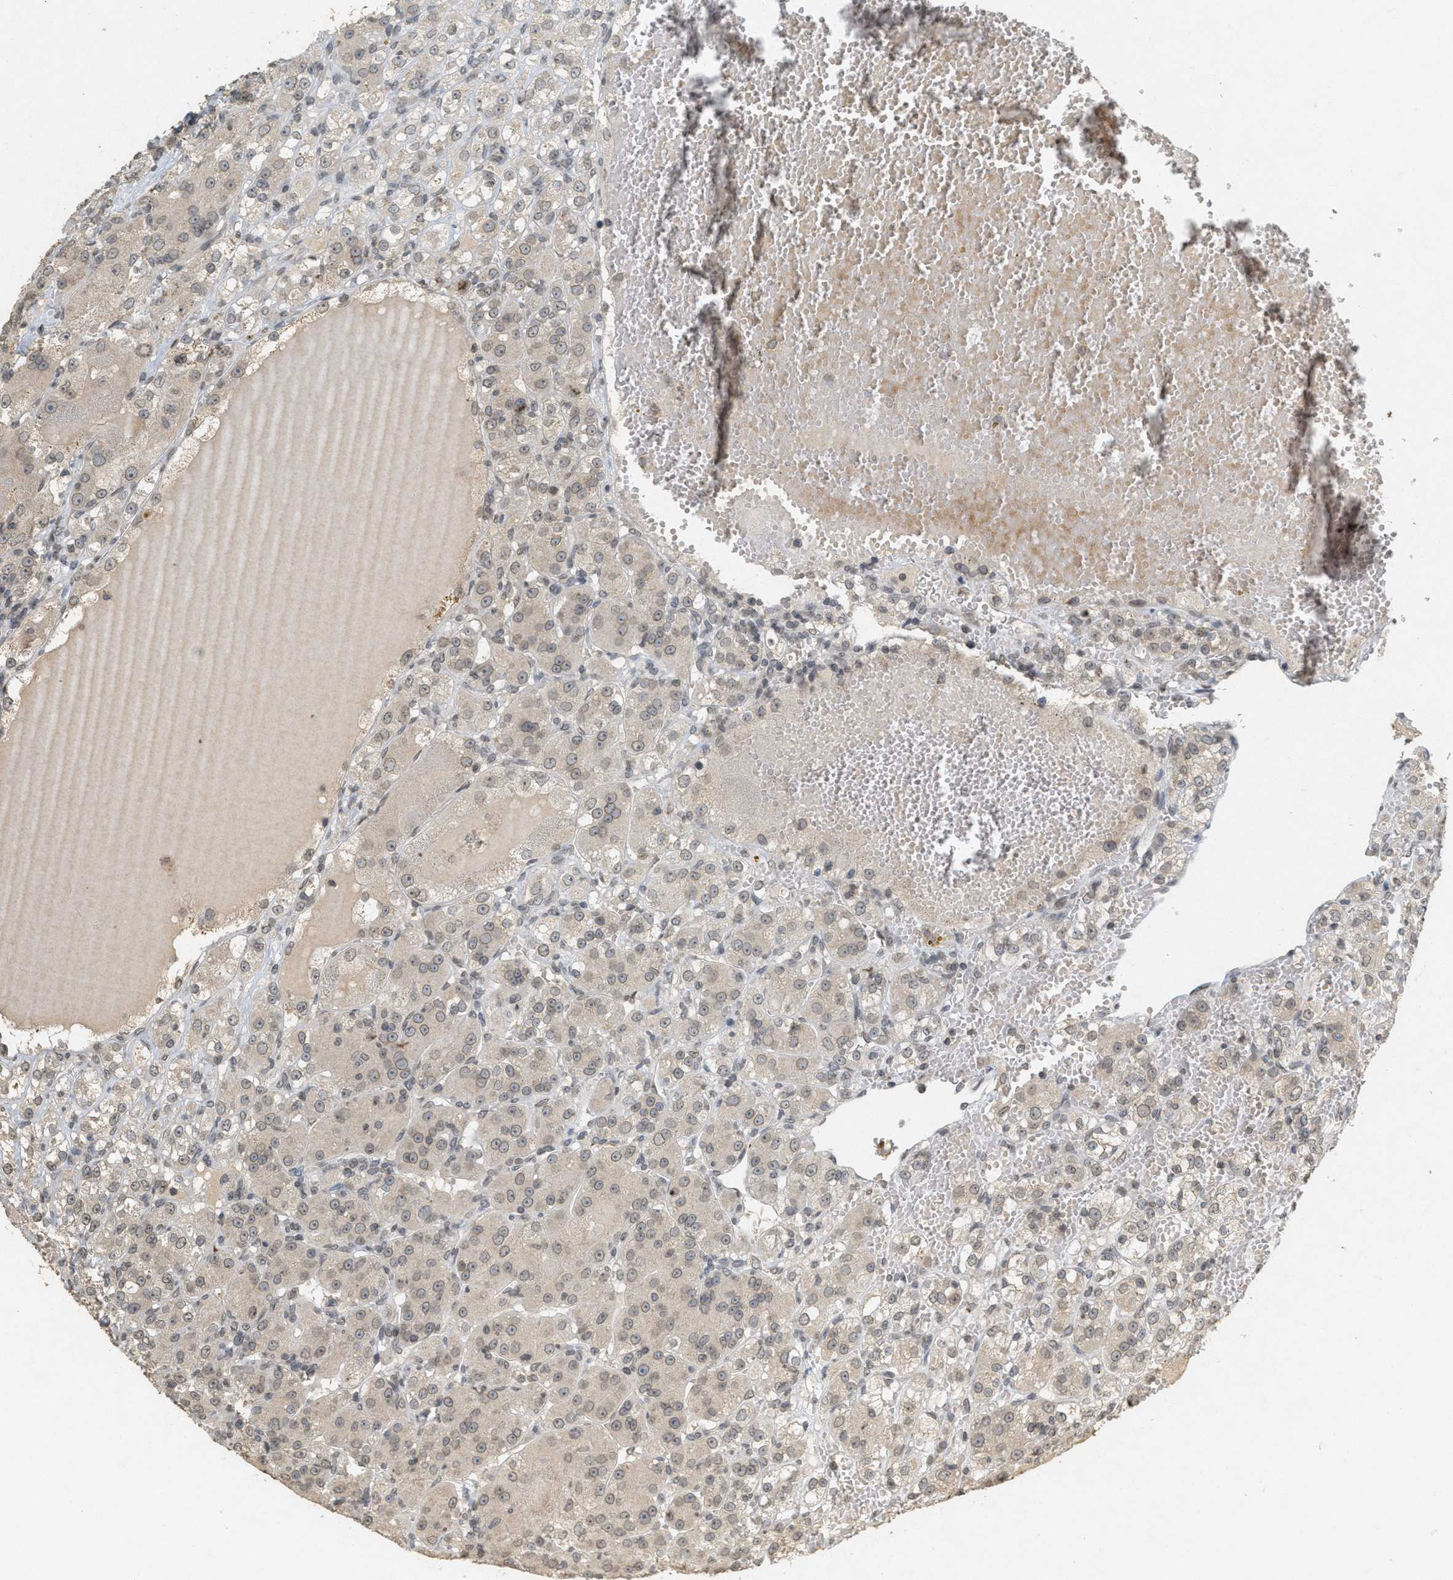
{"staining": {"intensity": "weak", "quantity": ">75%", "location": "cytoplasmic/membranous,nuclear"}, "tissue": "renal cancer", "cell_type": "Tumor cells", "image_type": "cancer", "snomed": [{"axis": "morphology", "description": "Normal tissue, NOS"}, {"axis": "morphology", "description": "Adenocarcinoma, NOS"}, {"axis": "topography", "description": "Kidney"}], "caption": "Immunohistochemistry (IHC) image of human renal cancer (adenocarcinoma) stained for a protein (brown), which reveals low levels of weak cytoplasmic/membranous and nuclear staining in approximately >75% of tumor cells.", "gene": "ABHD6", "patient": {"sex": "male", "age": 61}}